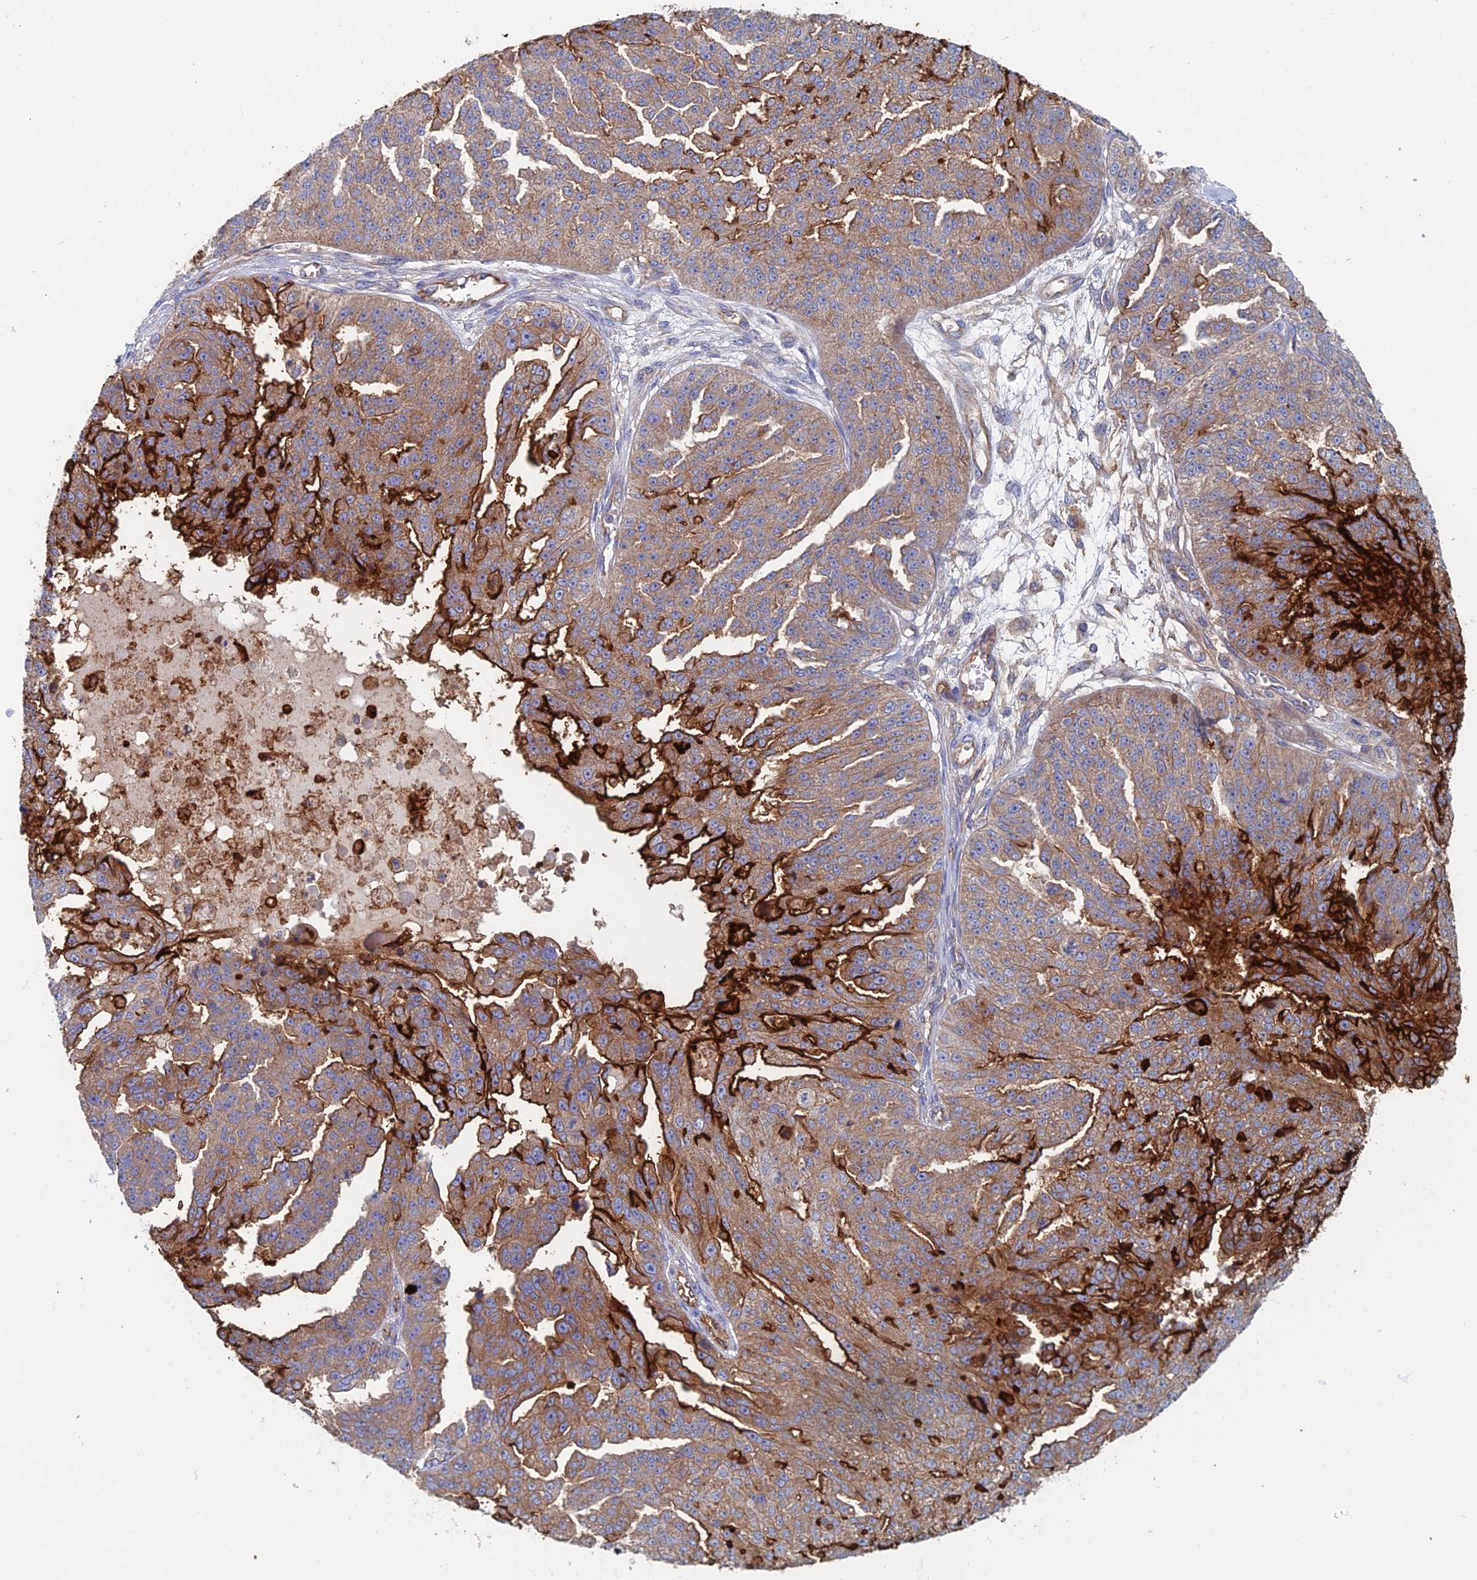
{"staining": {"intensity": "strong", "quantity": "25%-75%", "location": "cytoplasmic/membranous"}, "tissue": "ovarian cancer", "cell_type": "Tumor cells", "image_type": "cancer", "snomed": [{"axis": "morphology", "description": "Cystadenocarcinoma, serous, NOS"}, {"axis": "topography", "description": "Ovary"}], "caption": "Immunohistochemical staining of serous cystadenocarcinoma (ovarian) demonstrates high levels of strong cytoplasmic/membranous positivity in about 25%-75% of tumor cells.", "gene": "SNX11", "patient": {"sex": "female", "age": 58}}